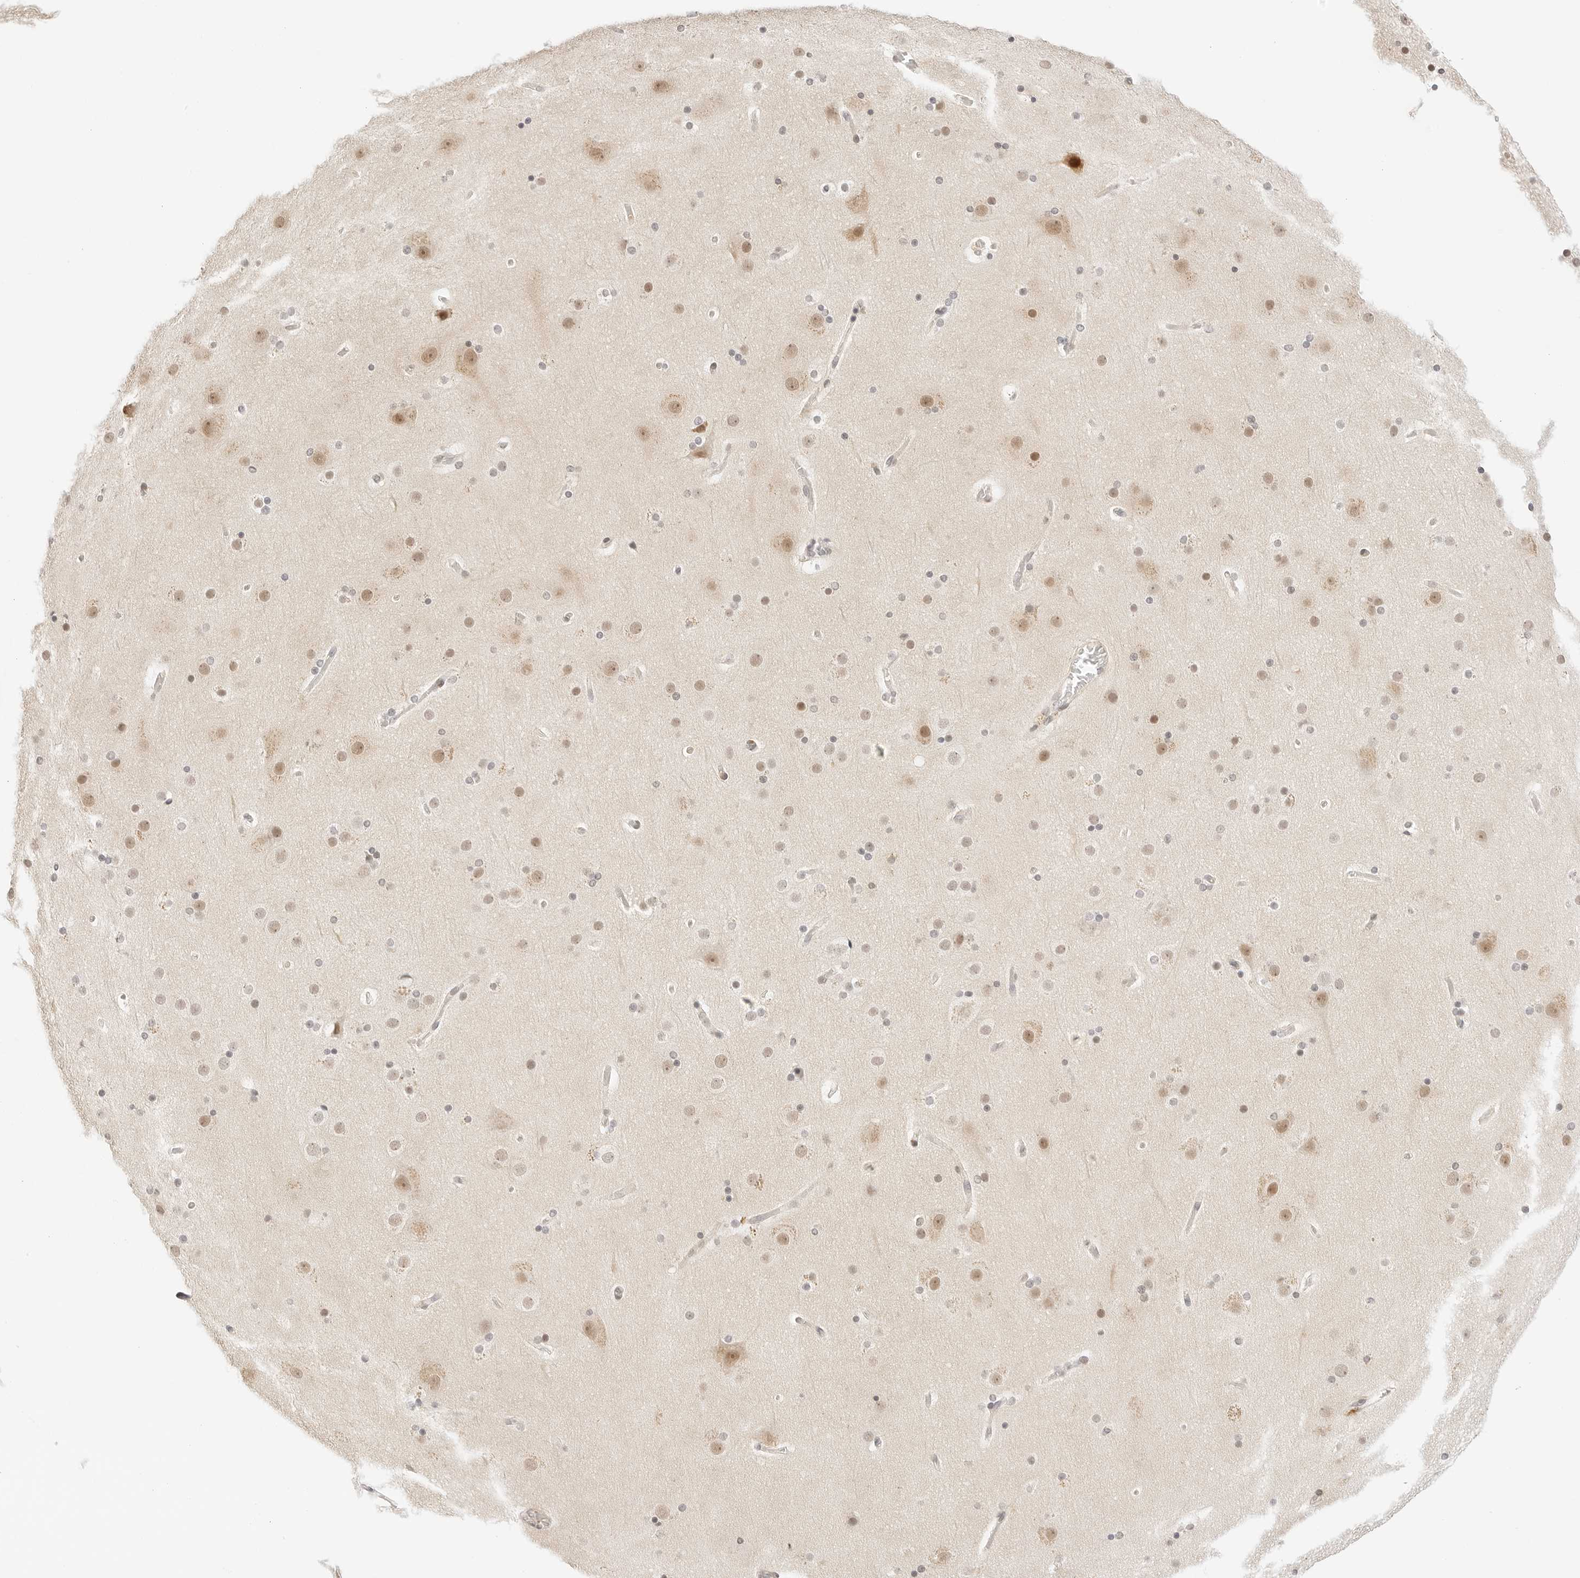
{"staining": {"intensity": "weak", "quantity": "25%-75%", "location": "cytoplasmic/membranous"}, "tissue": "cerebral cortex", "cell_type": "Endothelial cells", "image_type": "normal", "snomed": [{"axis": "morphology", "description": "Normal tissue, NOS"}, {"axis": "topography", "description": "Cerebral cortex"}], "caption": "Immunohistochemical staining of unremarkable cerebral cortex demonstrates weak cytoplasmic/membranous protein expression in about 25%-75% of endothelial cells.", "gene": "TEKT2", "patient": {"sex": "male", "age": 57}}